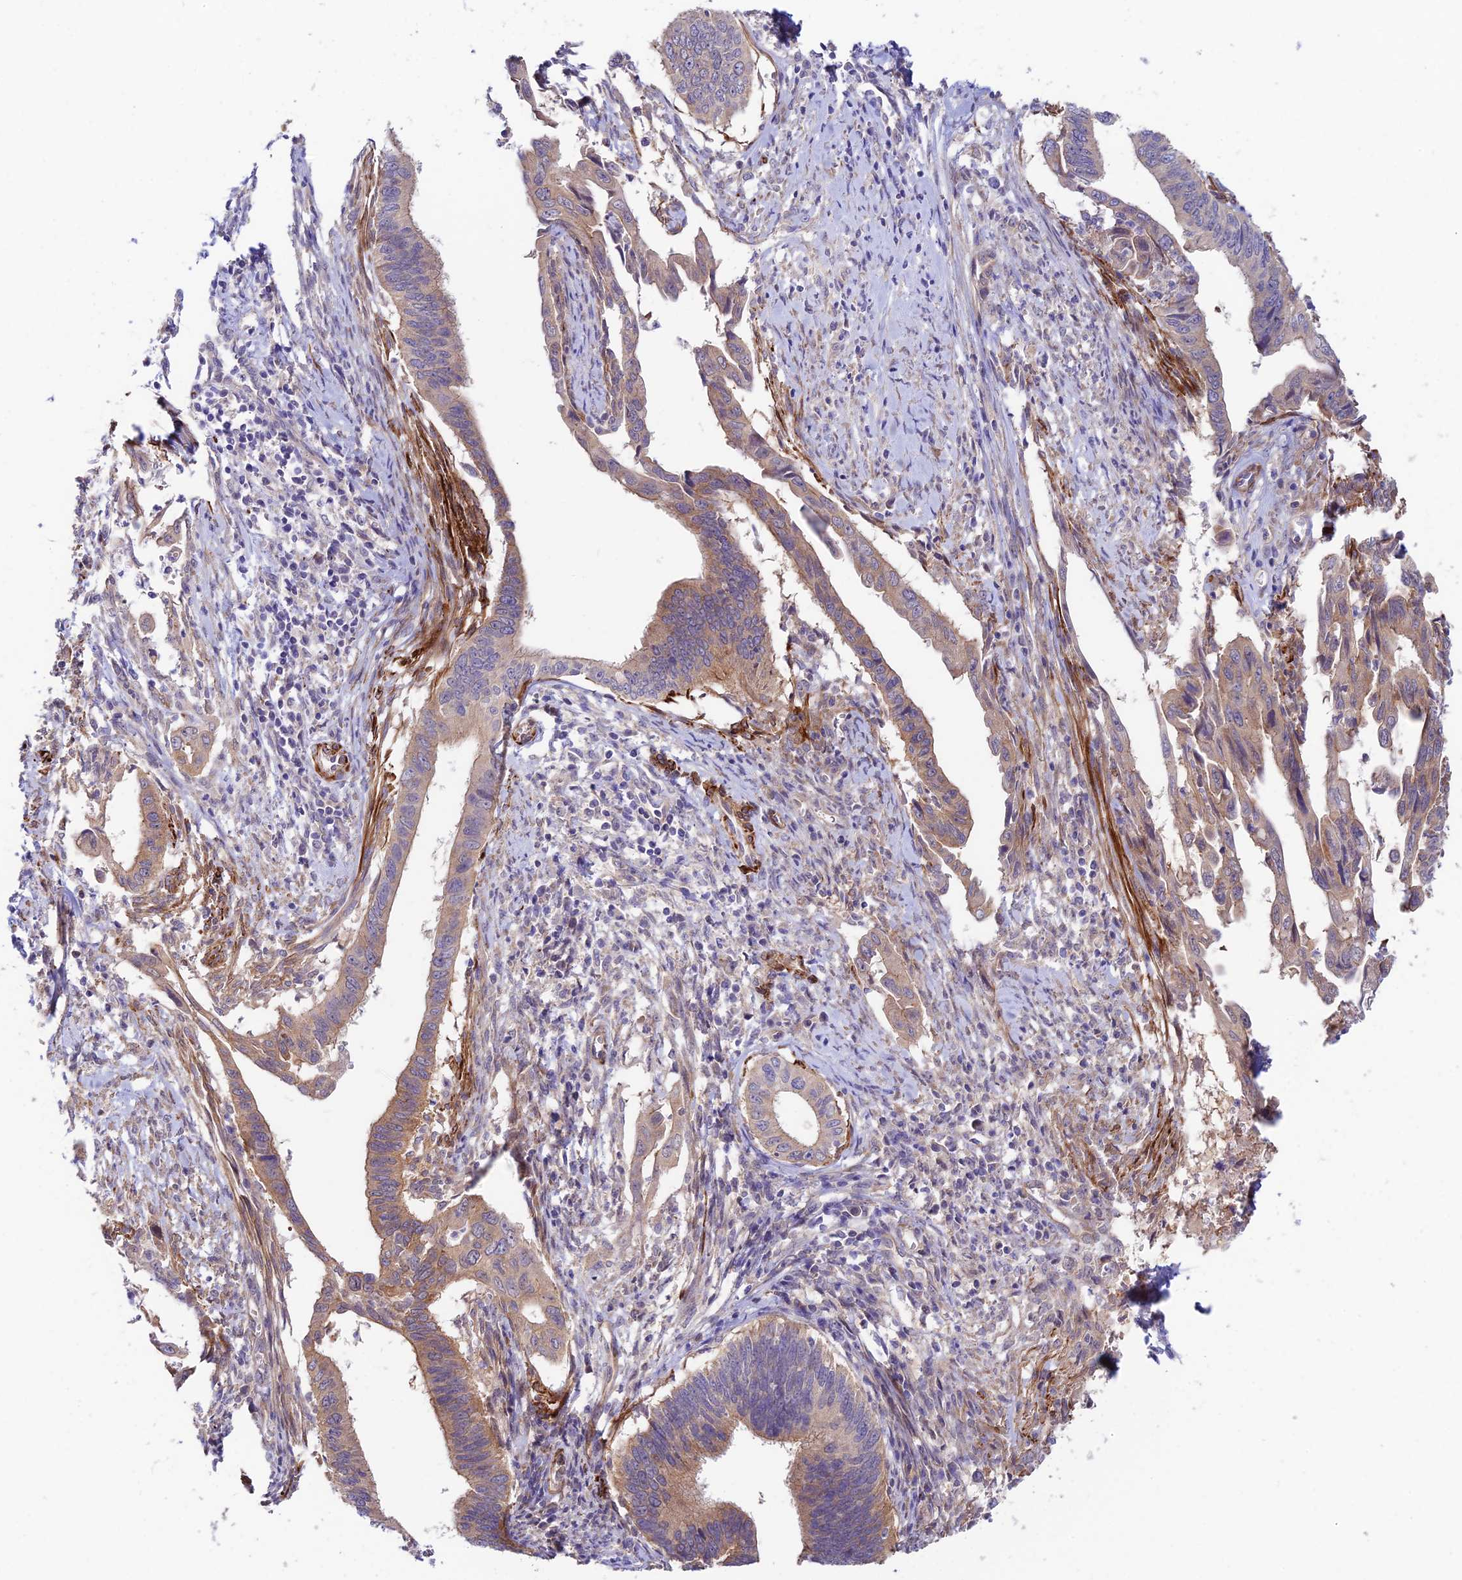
{"staining": {"intensity": "moderate", "quantity": "25%-75%", "location": "cytoplasmic/membranous"}, "tissue": "cervical cancer", "cell_type": "Tumor cells", "image_type": "cancer", "snomed": [{"axis": "morphology", "description": "Adenocarcinoma, NOS"}, {"axis": "topography", "description": "Cervix"}], "caption": "A medium amount of moderate cytoplasmic/membranous staining is present in about 25%-75% of tumor cells in cervical adenocarcinoma tissue.", "gene": "ANKRD50", "patient": {"sex": "female", "age": 42}}